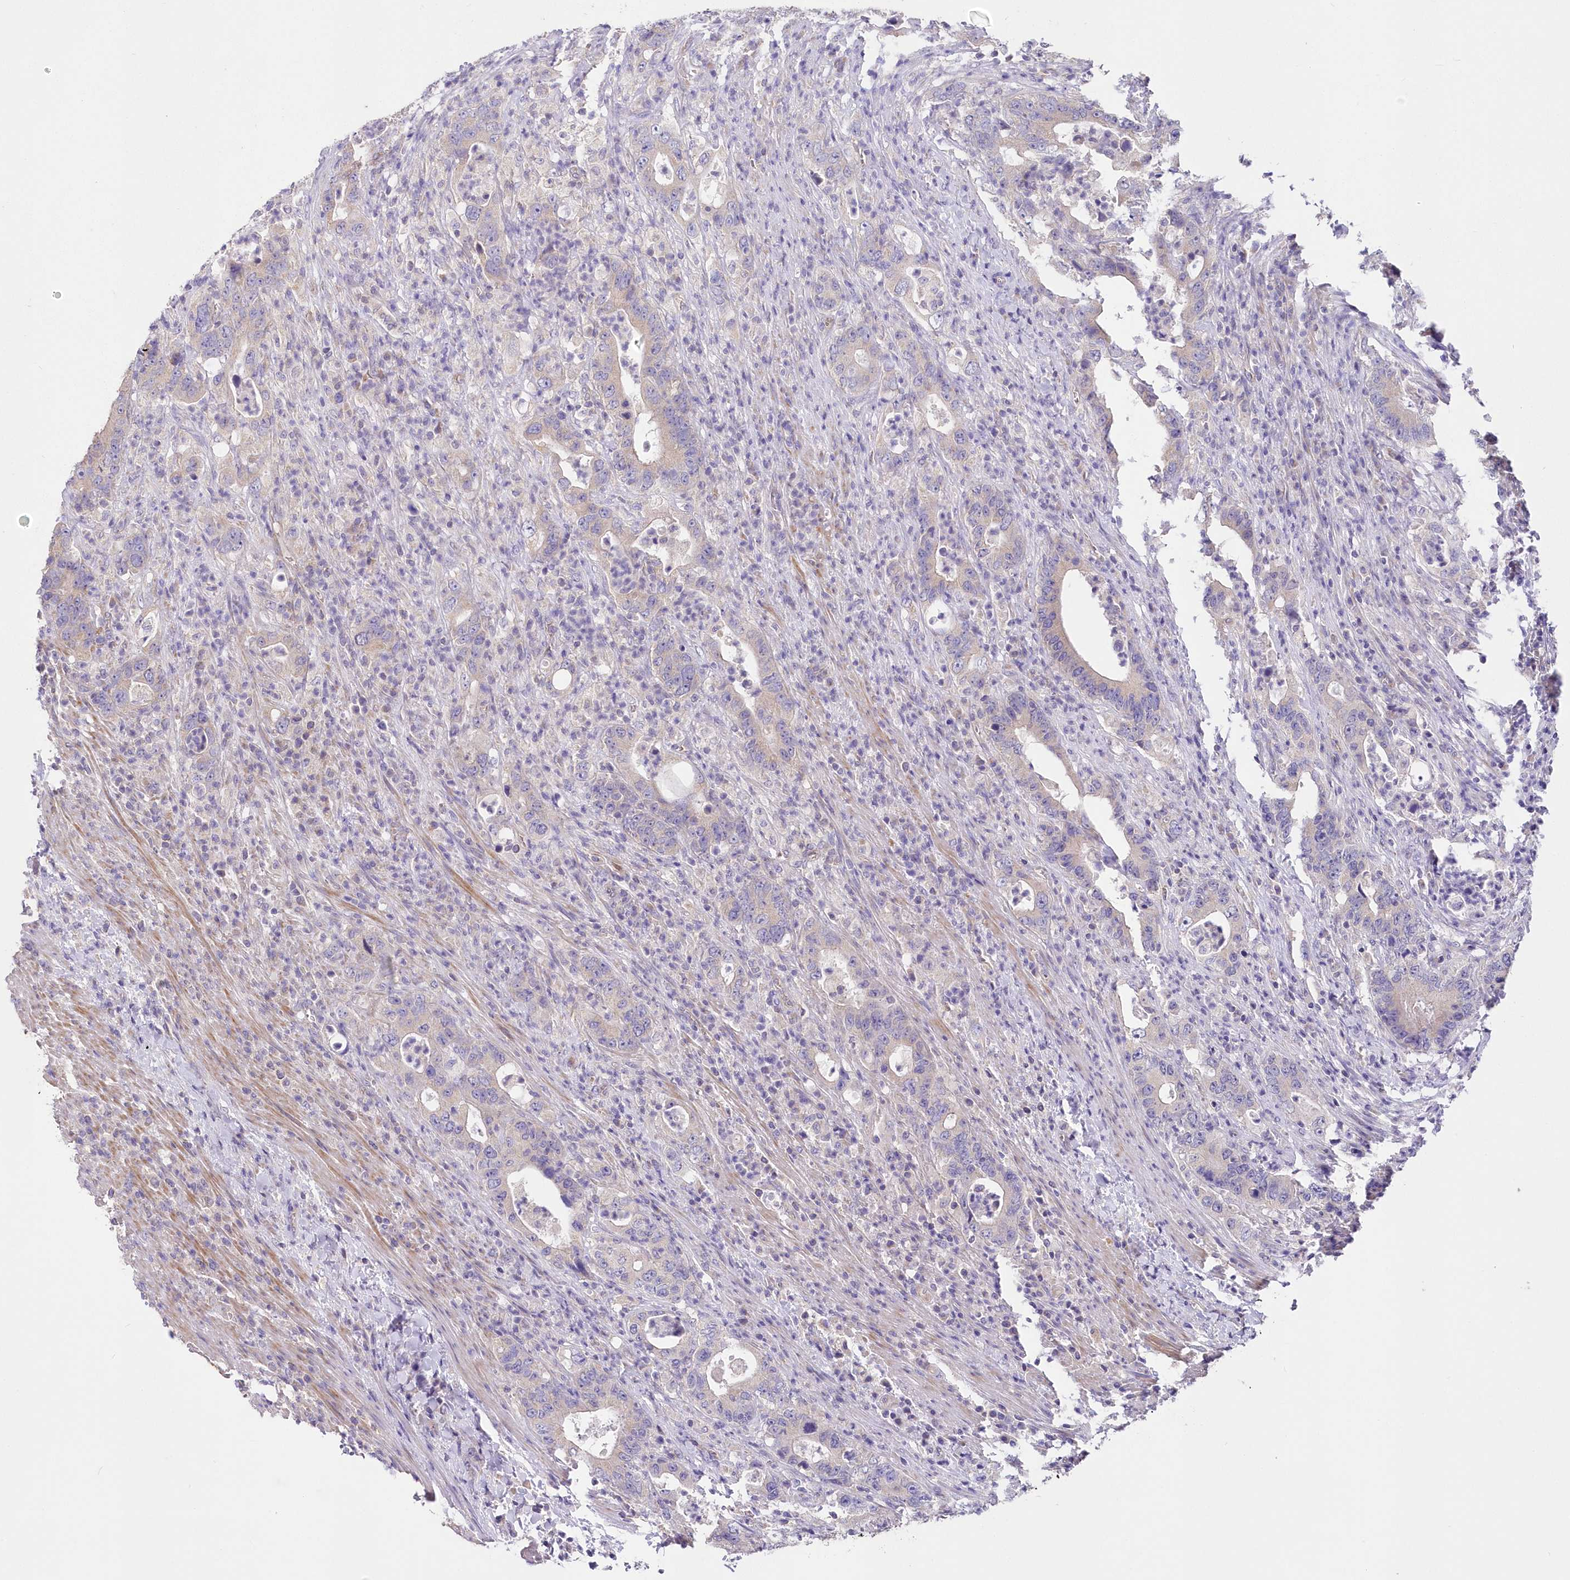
{"staining": {"intensity": "negative", "quantity": "none", "location": "none"}, "tissue": "colorectal cancer", "cell_type": "Tumor cells", "image_type": "cancer", "snomed": [{"axis": "morphology", "description": "Adenocarcinoma, NOS"}, {"axis": "topography", "description": "Colon"}], "caption": "Tumor cells show no significant staining in colorectal cancer (adenocarcinoma).", "gene": "ITSN2", "patient": {"sex": "female", "age": 75}}